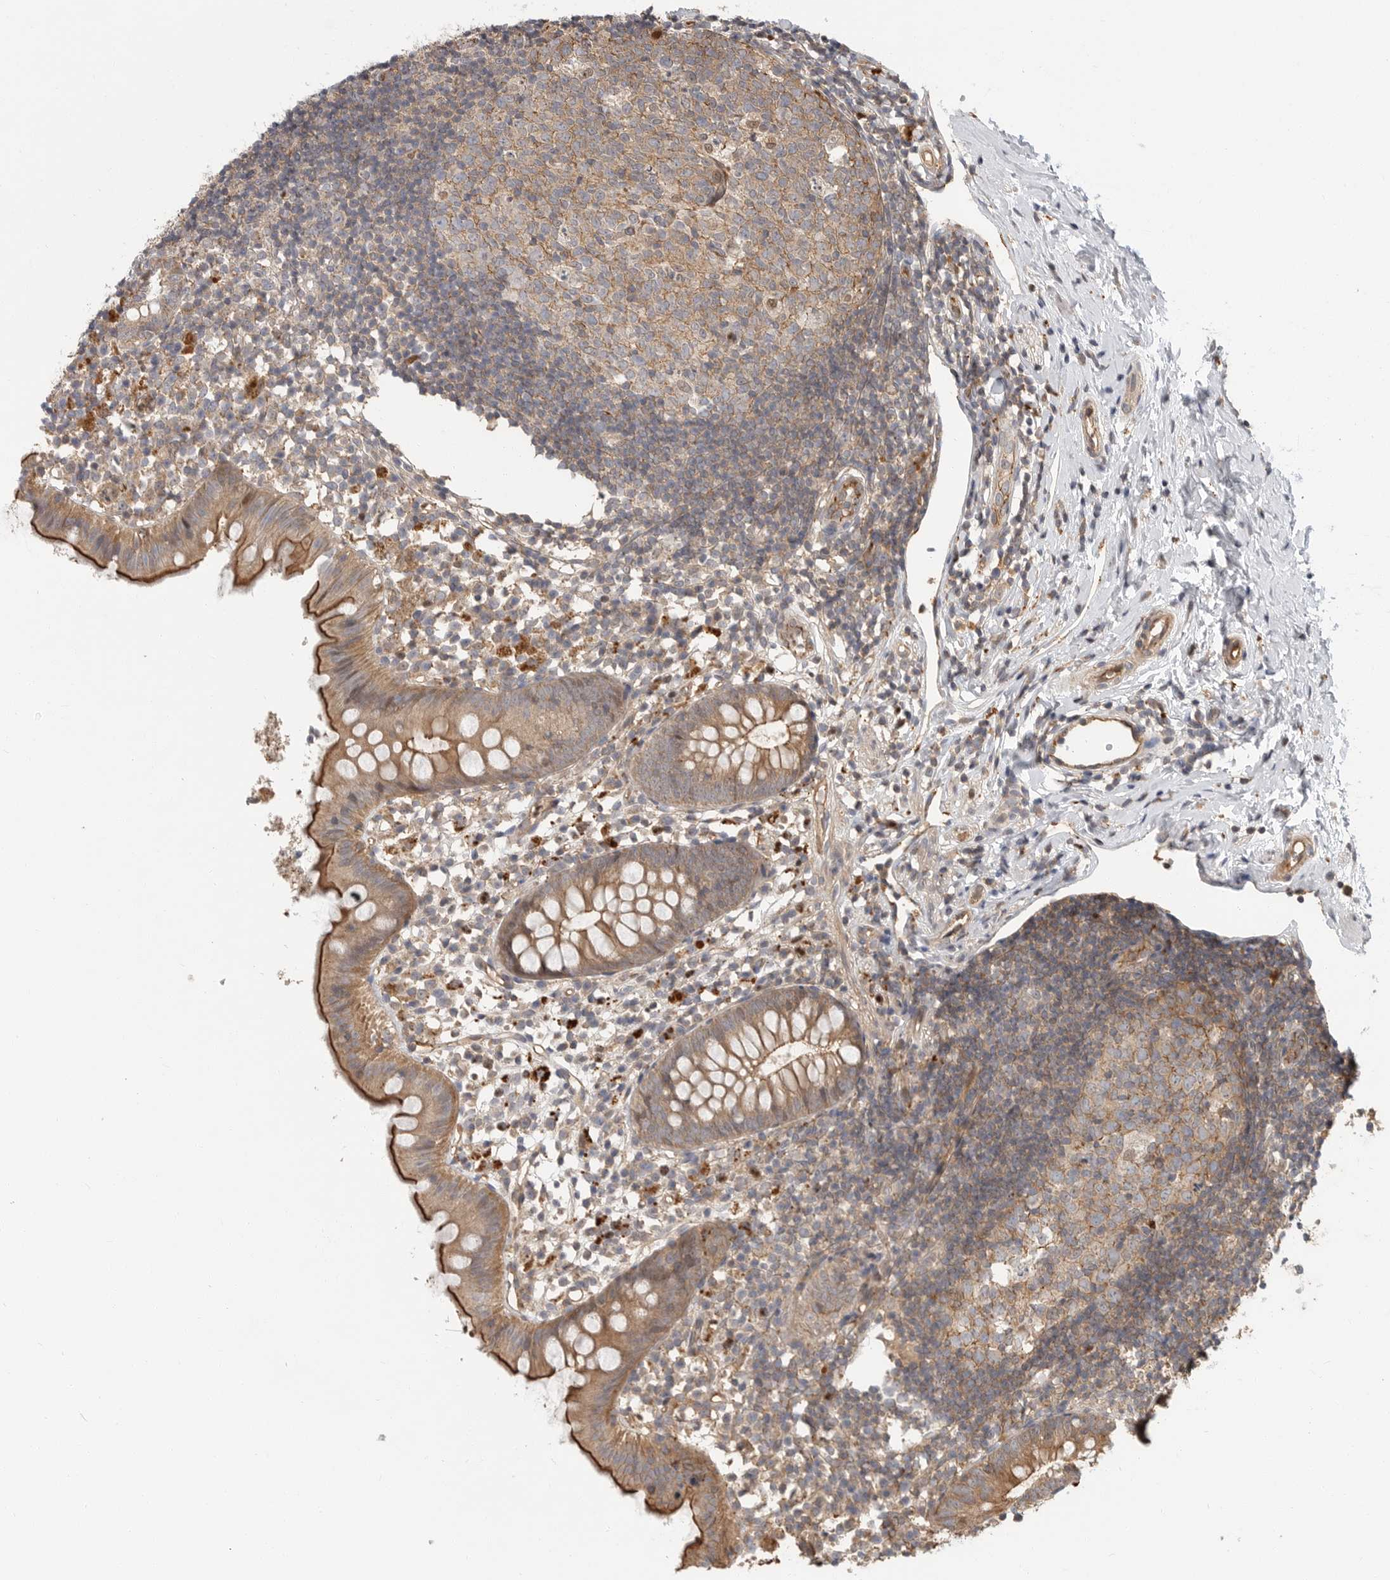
{"staining": {"intensity": "moderate", "quantity": ">75%", "location": "cytoplasmic/membranous"}, "tissue": "appendix", "cell_type": "Glandular cells", "image_type": "normal", "snomed": [{"axis": "morphology", "description": "Normal tissue, NOS"}, {"axis": "topography", "description": "Appendix"}], "caption": "Immunohistochemistry (DAB (3,3'-diaminobenzidine)) staining of normal human appendix exhibits moderate cytoplasmic/membranous protein expression in approximately >75% of glandular cells. (brown staining indicates protein expression, while blue staining denotes nuclei).", "gene": "STRAP", "patient": {"sex": "female", "age": 20}}